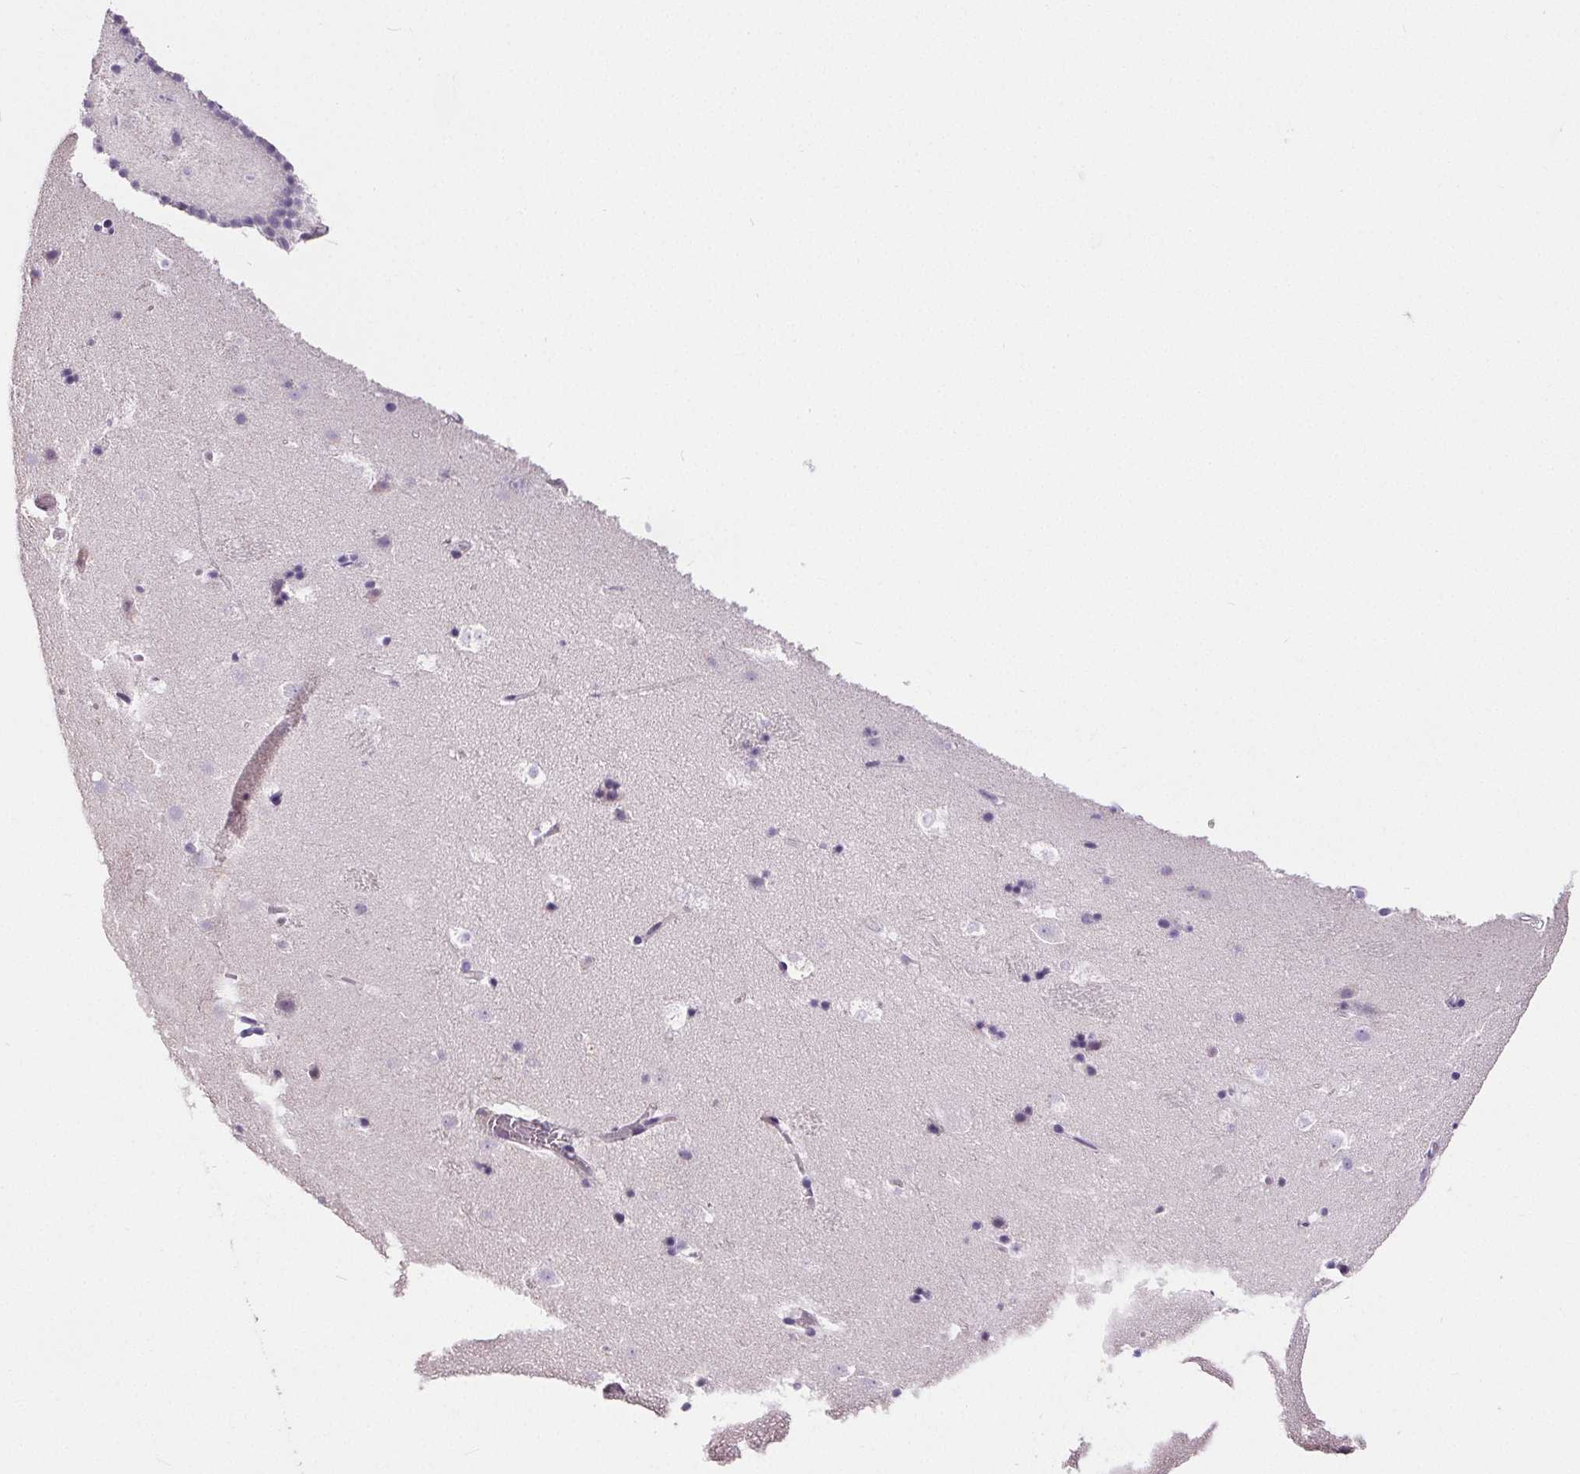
{"staining": {"intensity": "negative", "quantity": "none", "location": "none"}, "tissue": "caudate", "cell_type": "Glial cells", "image_type": "normal", "snomed": [{"axis": "morphology", "description": "Normal tissue, NOS"}, {"axis": "topography", "description": "Lateral ventricle wall"}], "caption": "High magnification brightfield microscopy of normal caudate stained with DAB (brown) and counterstained with hematoxylin (blue): glial cells show no significant staining. (Stains: DAB (3,3'-diaminobenzidine) immunohistochemistry (IHC) with hematoxylin counter stain, Microscopy: brightfield microscopy at high magnification).", "gene": "CD5L", "patient": {"sex": "male", "age": 37}}